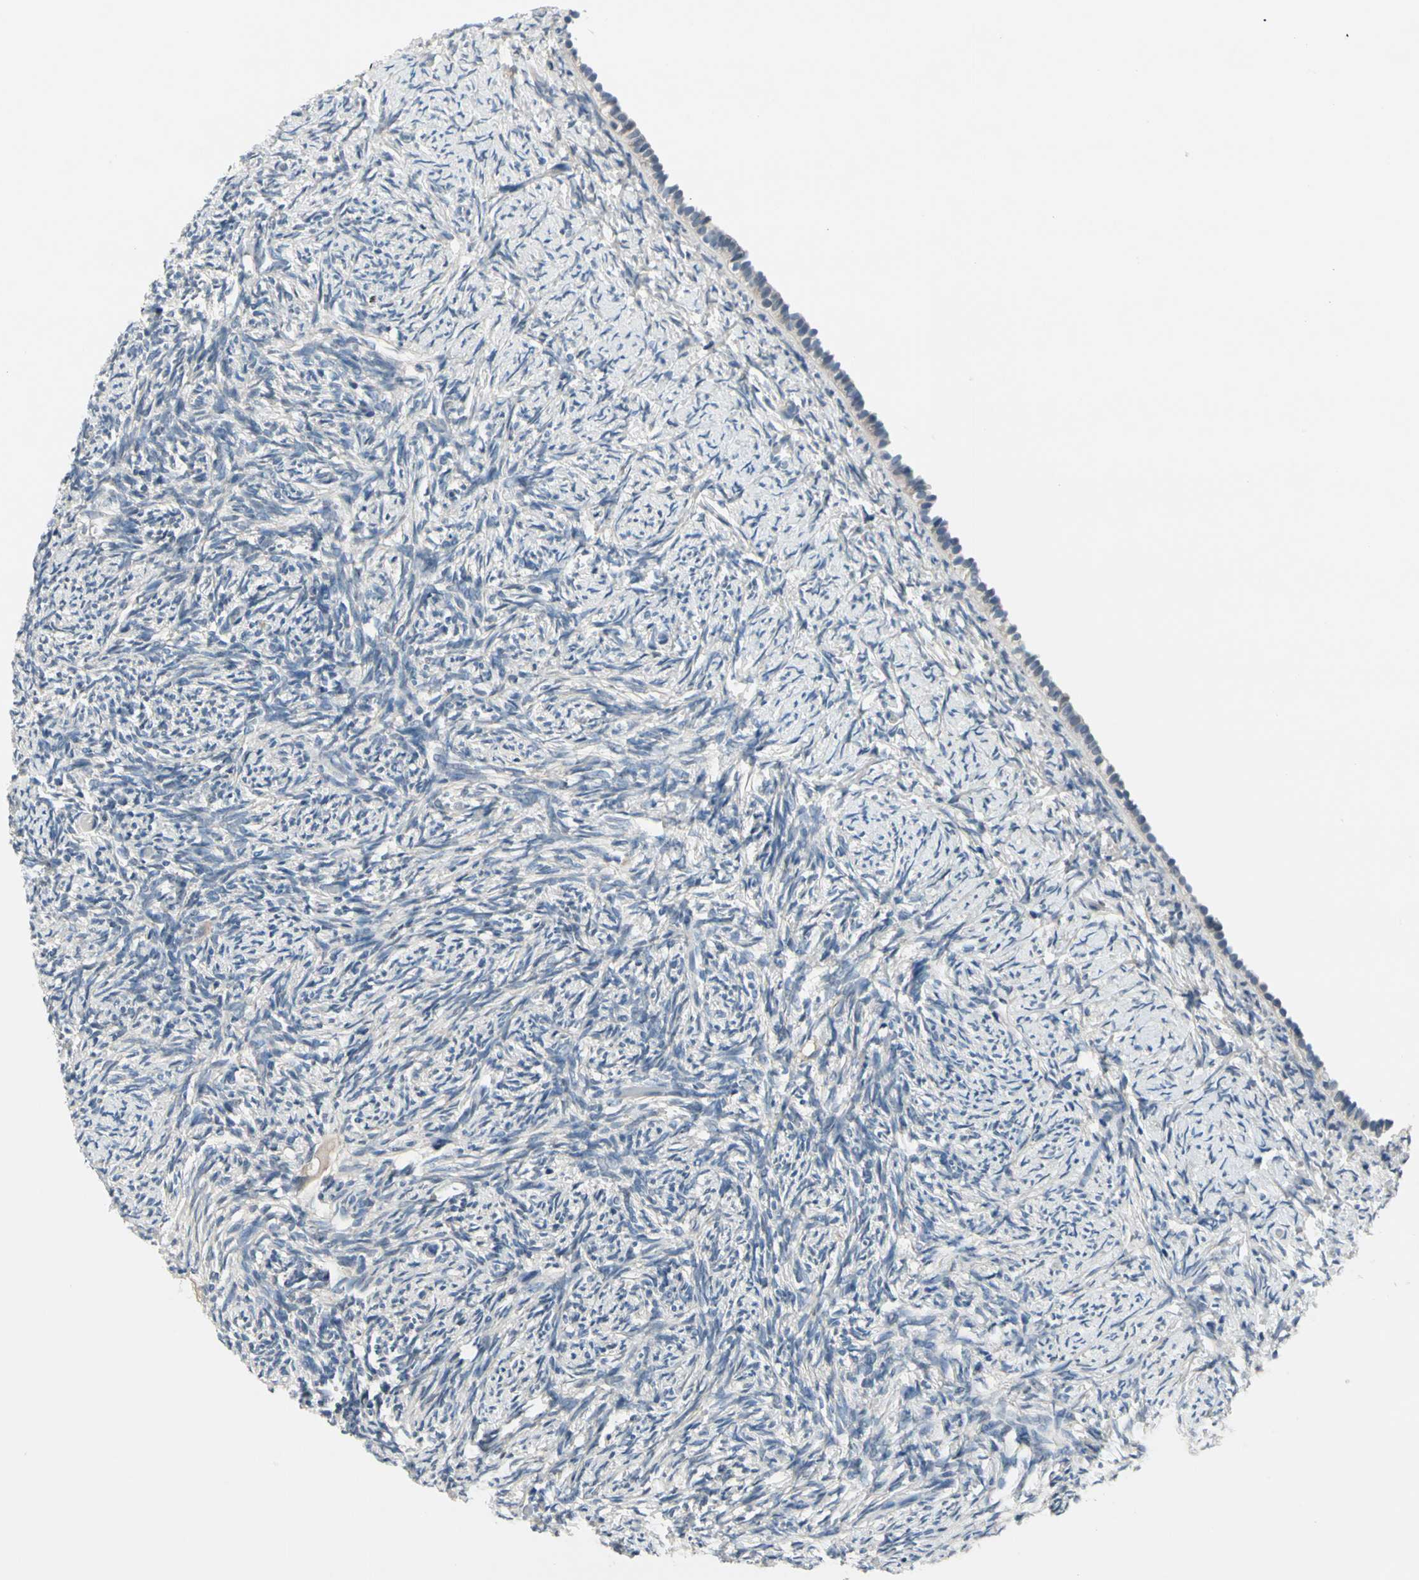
{"staining": {"intensity": "negative", "quantity": "none", "location": "none"}, "tissue": "ovary", "cell_type": "Follicle cells", "image_type": "normal", "snomed": [{"axis": "morphology", "description": "Normal tissue, NOS"}, {"axis": "topography", "description": "Ovary"}], "caption": "Immunohistochemistry (IHC) histopathology image of normal human ovary stained for a protein (brown), which exhibits no expression in follicle cells. (Brightfield microscopy of DAB (3,3'-diaminobenzidine) immunohistochemistry at high magnification).", "gene": "SELENOK", "patient": {"sex": "female", "age": 60}}